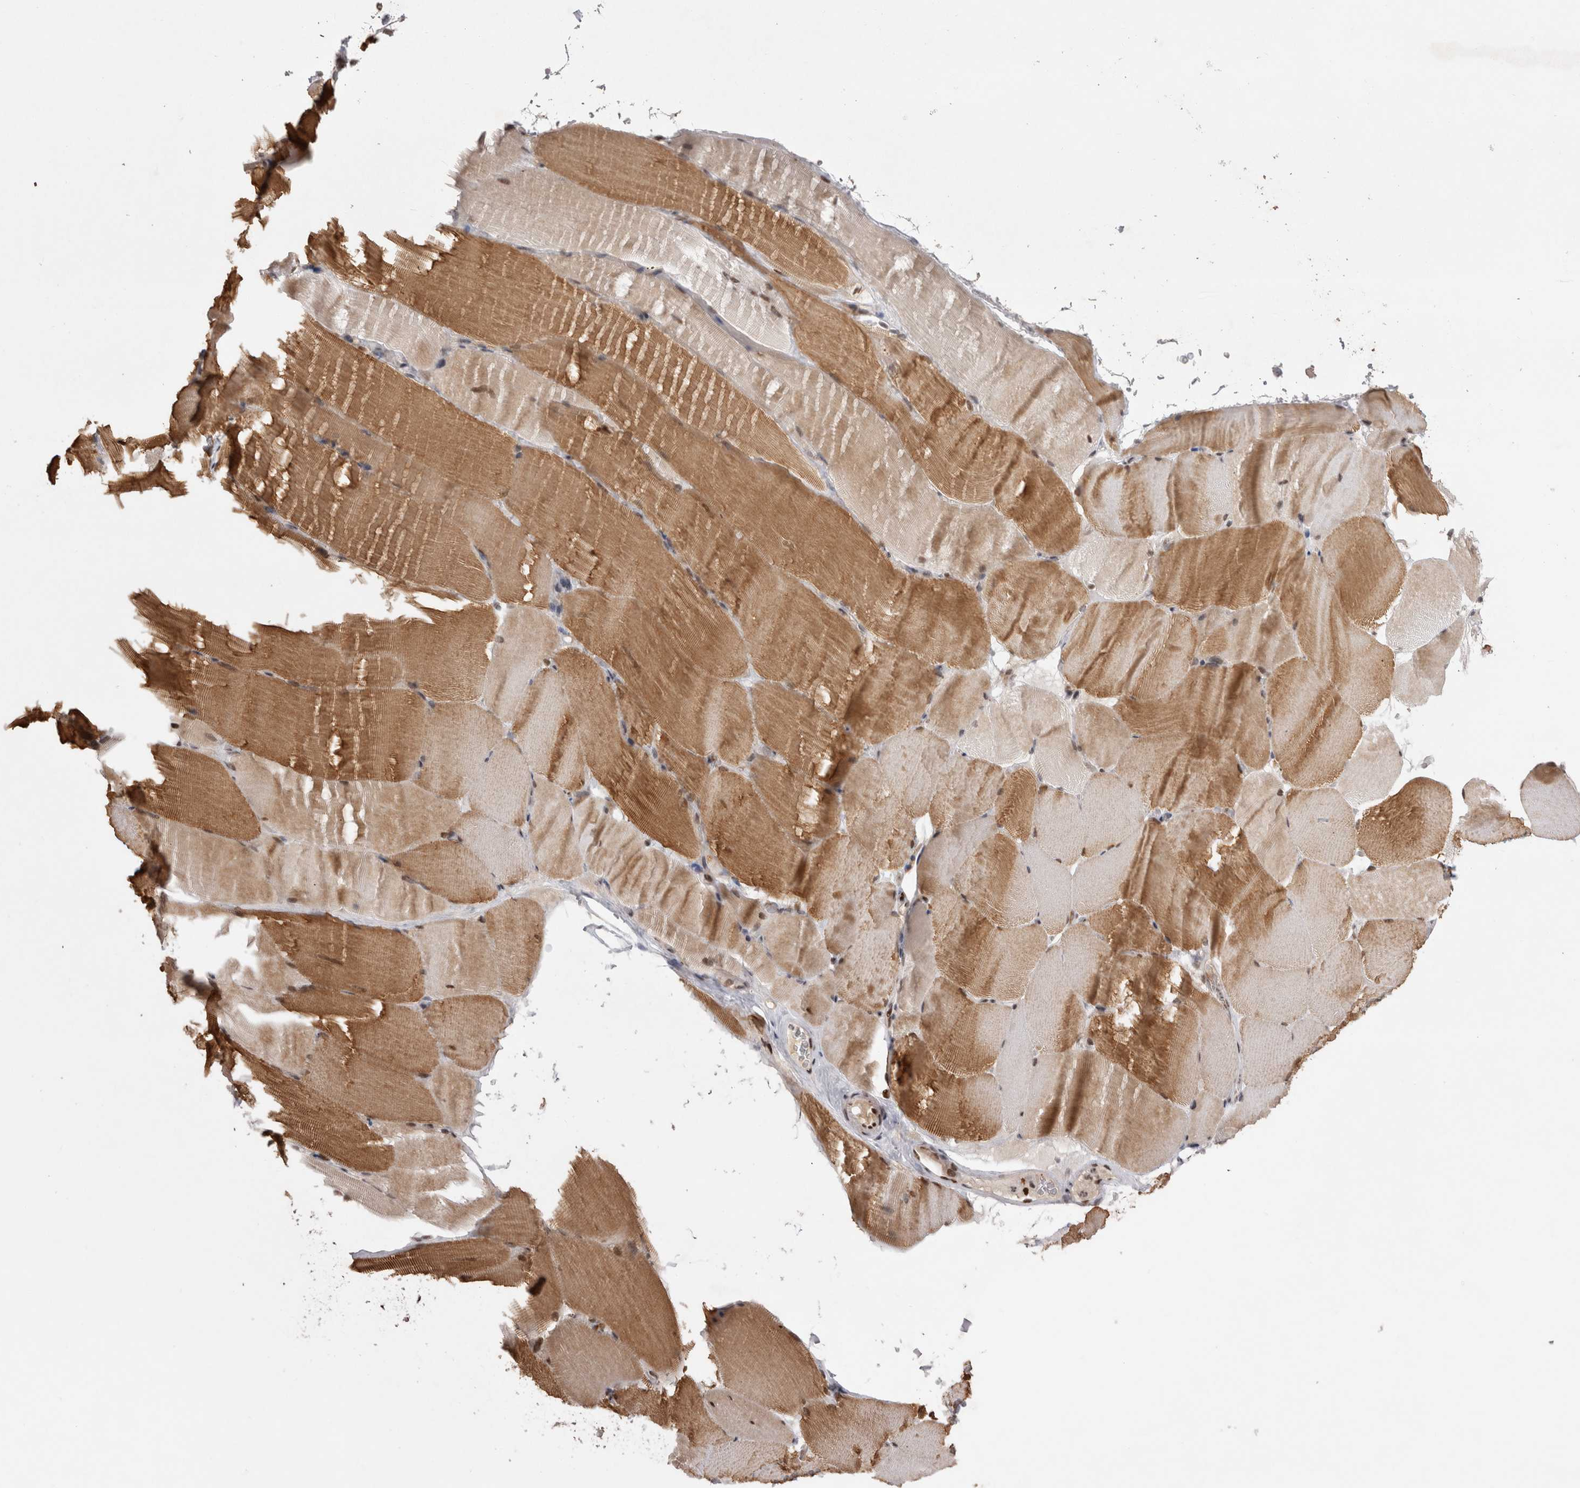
{"staining": {"intensity": "moderate", "quantity": ">75%", "location": "cytoplasmic/membranous,nuclear"}, "tissue": "skeletal muscle", "cell_type": "Myocytes", "image_type": "normal", "snomed": [{"axis": "morphology", "description": "Normal tissue, NOS"}, {"axis": "topography", "description": "Skeletal muscle"}, {"axis": "topography", "description": "Parathyroid gland"}], "caption": "This micrograph demonstrates IHC staining of unremarkable skeletal muscle, with medium moderate cytoplasmic/membranous,nuclear staining in approximately >75% of myocytes.", "gene": "EYA2", "patient": {"sex": "female", "age": 37}}